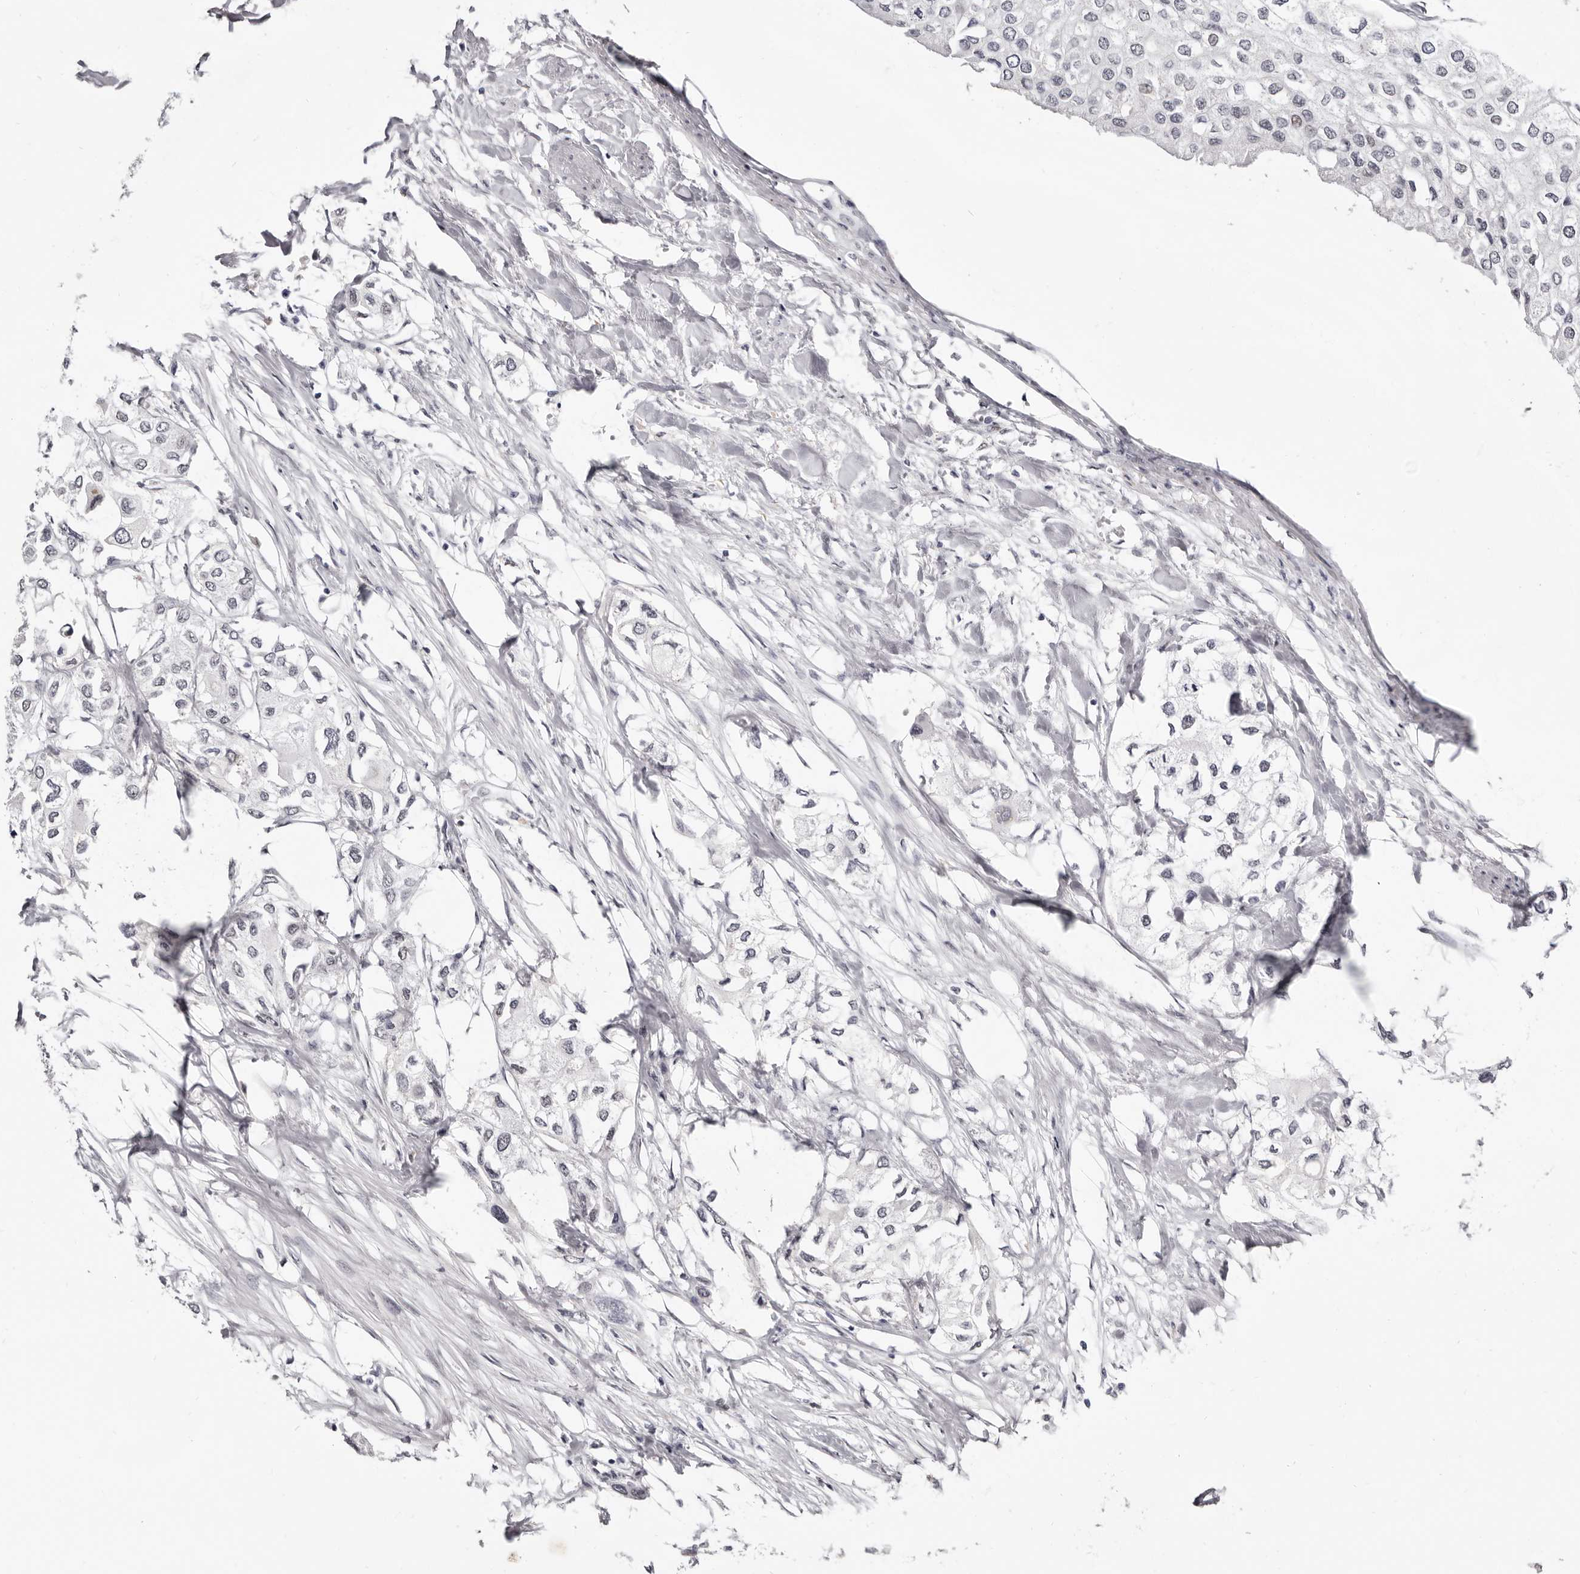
{"staining": {"intensity": "negative", "quantity": "none", "location": "none"}, "tissue": "urothelial cancer", "cell_type": "Tumor cells", "image_type": "cancer", "snomed": [{"axis": "morphology", "description": "Urothelial carcinoma, High grade"}, {"axis": "topography", "description": "Urinary bladder"}], "caption": "A photomicrograph of high-grade urothelial carcinoma stained for a protein shows no brown staining in tumor cells.", "gene": "ZNF326", "patient": {"sex": "male", "age": 64}}